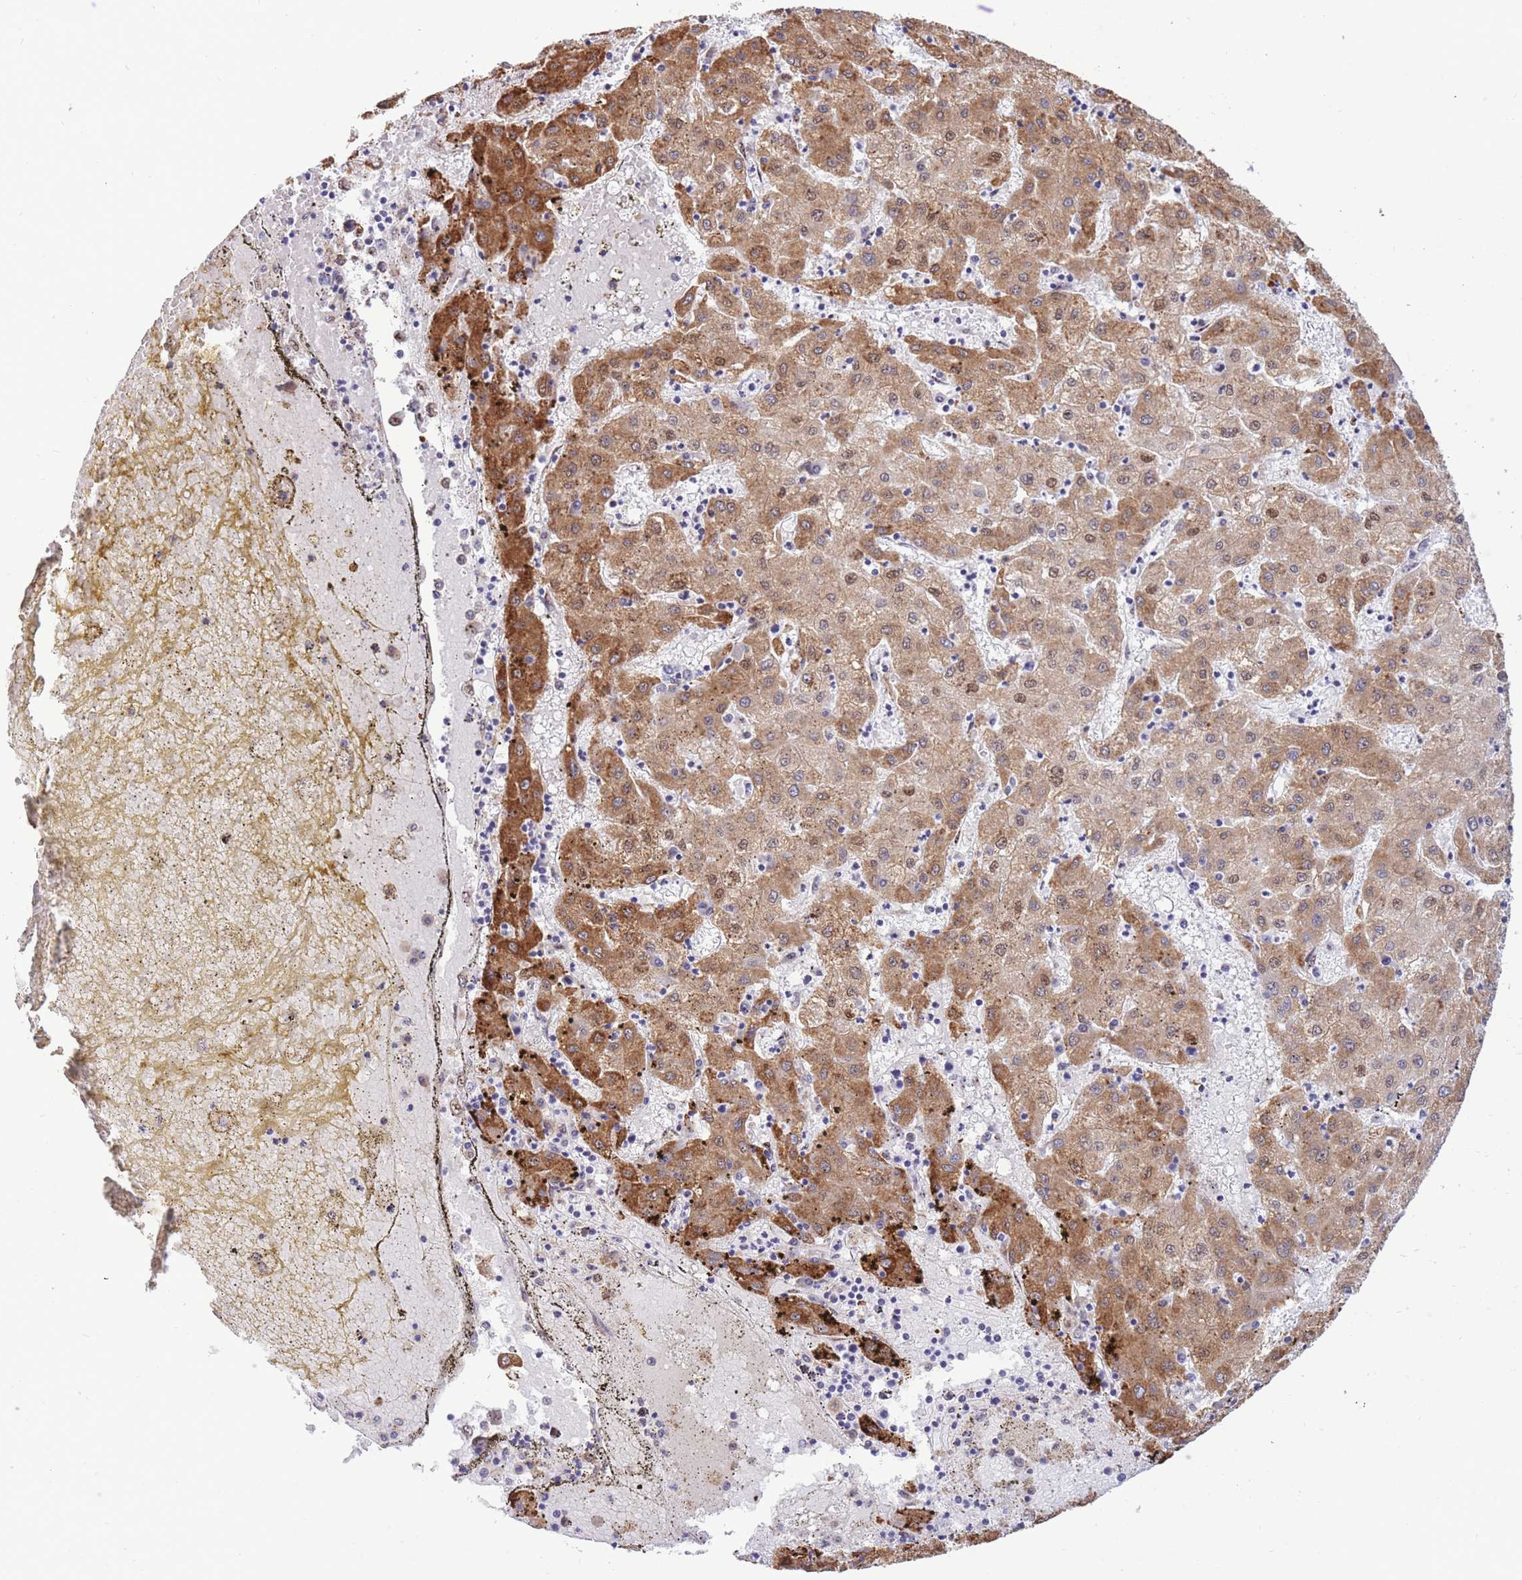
{"staining": {"intensity": "moderate", "quantity": ">75%", "location": "cytoplasmic/membranous,nuclear"}, "tissue": "liver cancer", "cell_type": "Tumor cells", "image_type": "cancer", "snomed": [{"axis": "morphology", "description": "Carcinoma, Hepatocellular, NOS"}, {"axis": "topography", "description": "Liver"}], "caption": "Liver cancer (hepatocellular carcinoma) stained for a protein (brown) demonstrates moderate cytoplasmic/membranous and nuclear positive staining in about >75% of tumor cells.", "gene": "FAM153A", "patient": {"sex": "male", "age": 72}}